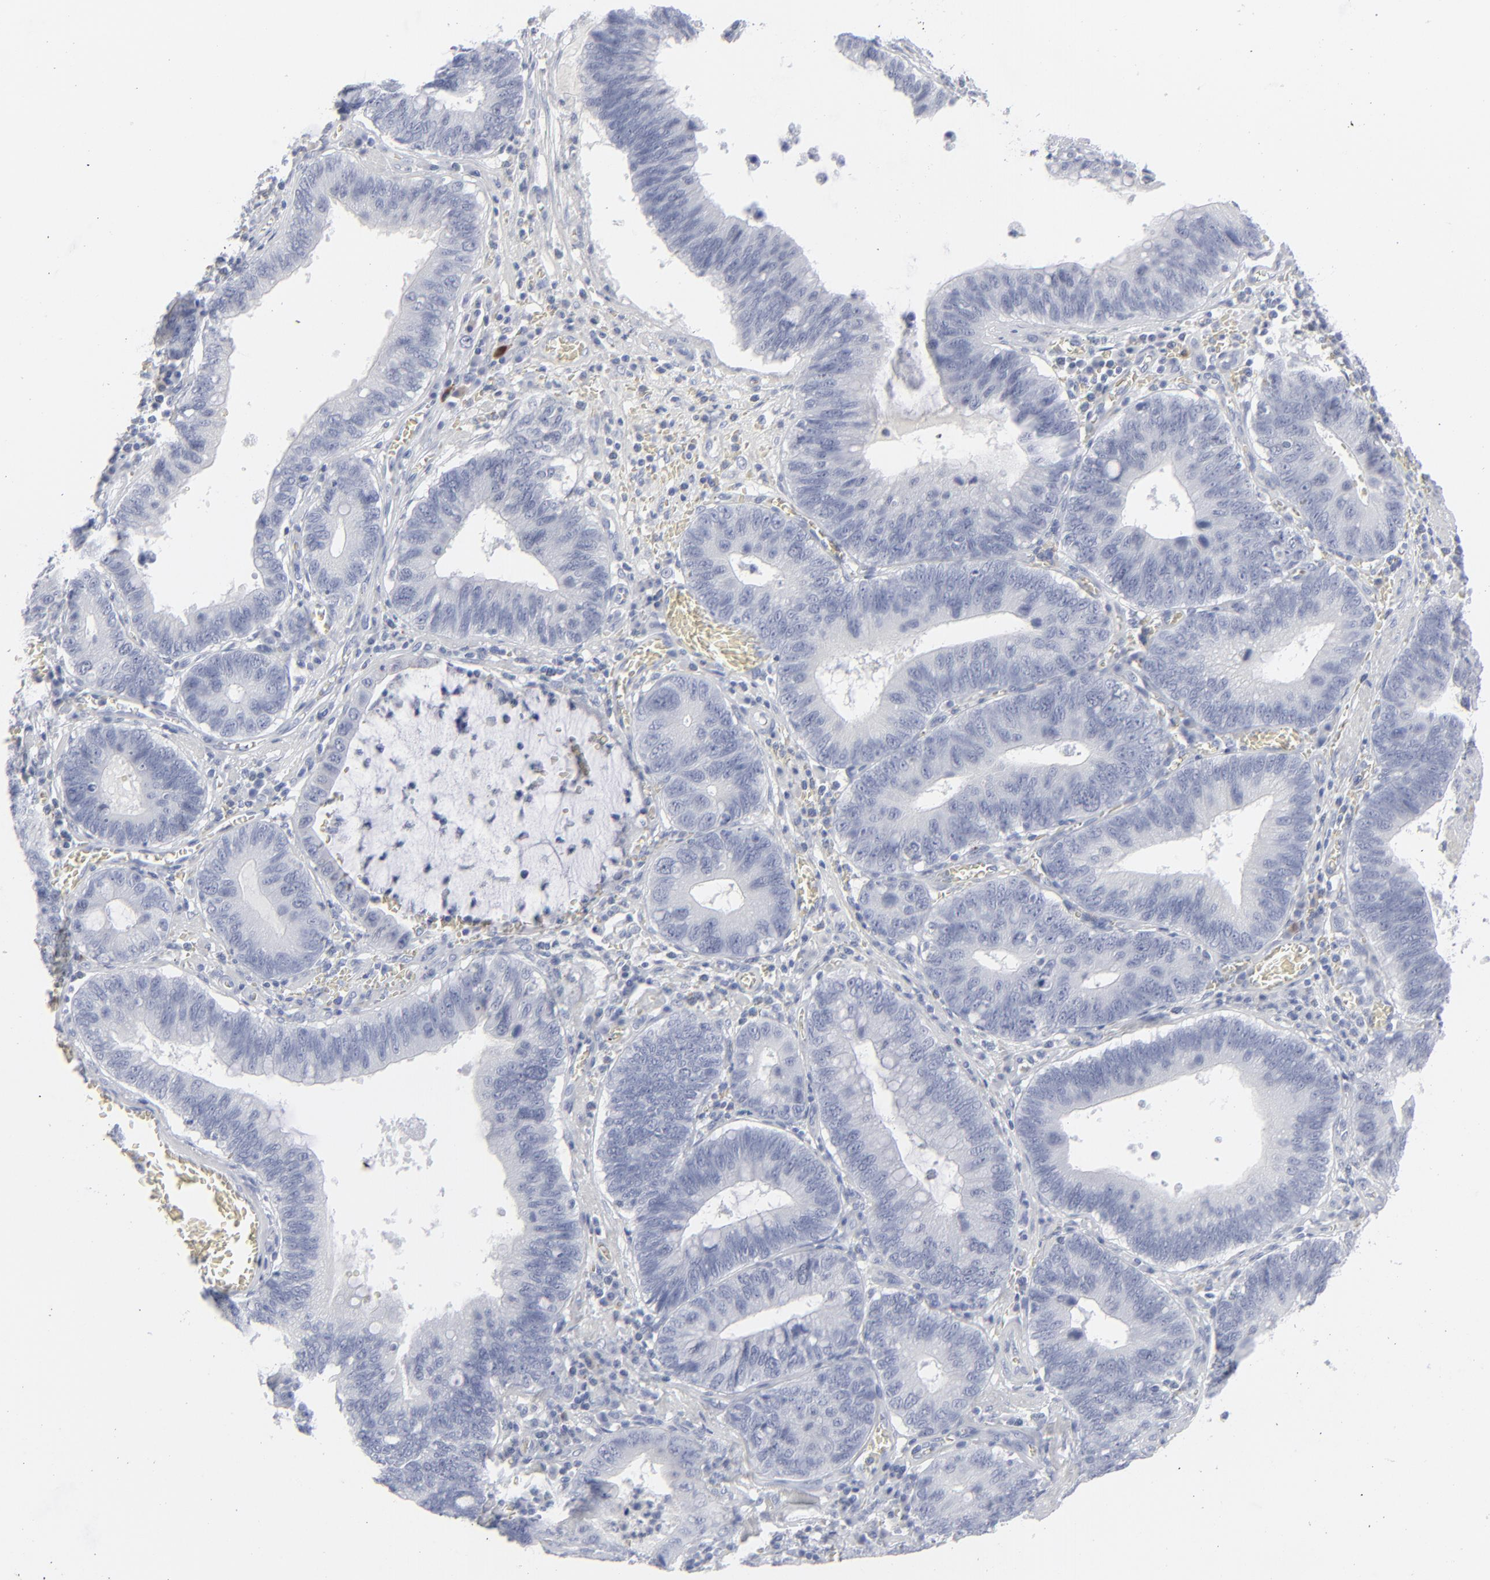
{"staining": {"intensity": "negative", "quantity": "none", "location": "none"}, "tissue": "stomach cancer", "cell_type": "Tumor cells", "image_type": "cancer", "snomed": [{"axis": "morphology", "description": "Adenocarcinoma, NOS"}, {"axis": "topography", "description": "Stomach"}, {"axis": "topography", "description": "Gastric cardia"}], "caption": "Histopathology image shows no significant protein expression in tumor cells of stomach cancer.", "gene": "MSLN", "patient": {"sex": "male", "age": 59}}